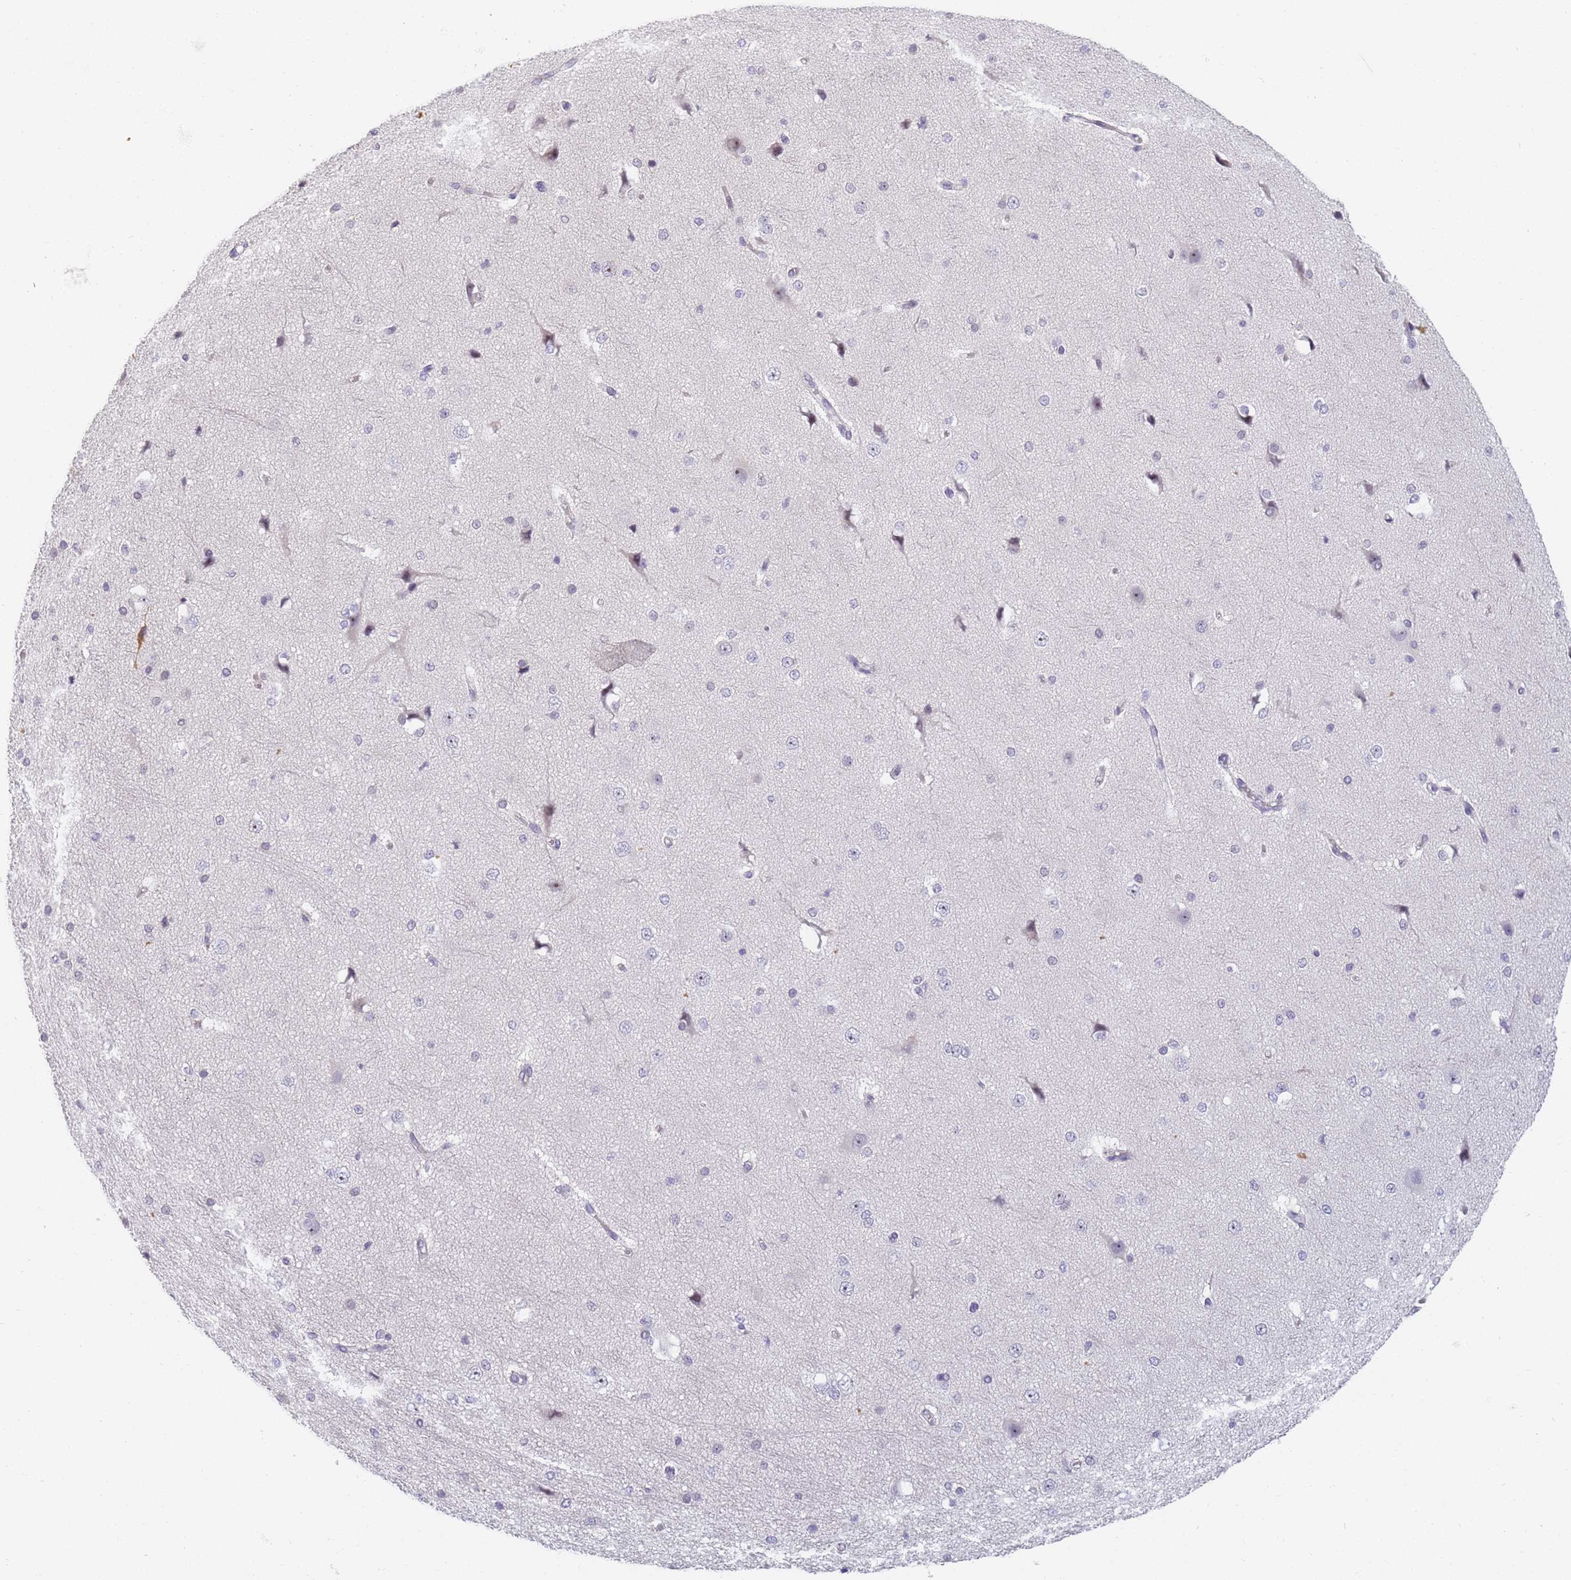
{"staining": {"intensity": "negative", "quantity": "none", "location": "none"}, "tissue": "cerebral cortex", "cell_type": "Endothelial cells", "image_type": "normal", "snomed": [{"axis": "morphology", "description": "Normal tissue, NOS"}, {"axis": "morphology", "description": "Developmental malformation"}, {"axis": "topography", "description": "Cerebral cortex"}], "caption": "The photomicrograph demonstrates no significant expression in endothelial cells of cerebral cortex. (DAB immunohistochemistry (IHC) with hematoxylin counter stain).", "gene": "SLC38A9", "patient": {"sex": "female", "age": 30}}